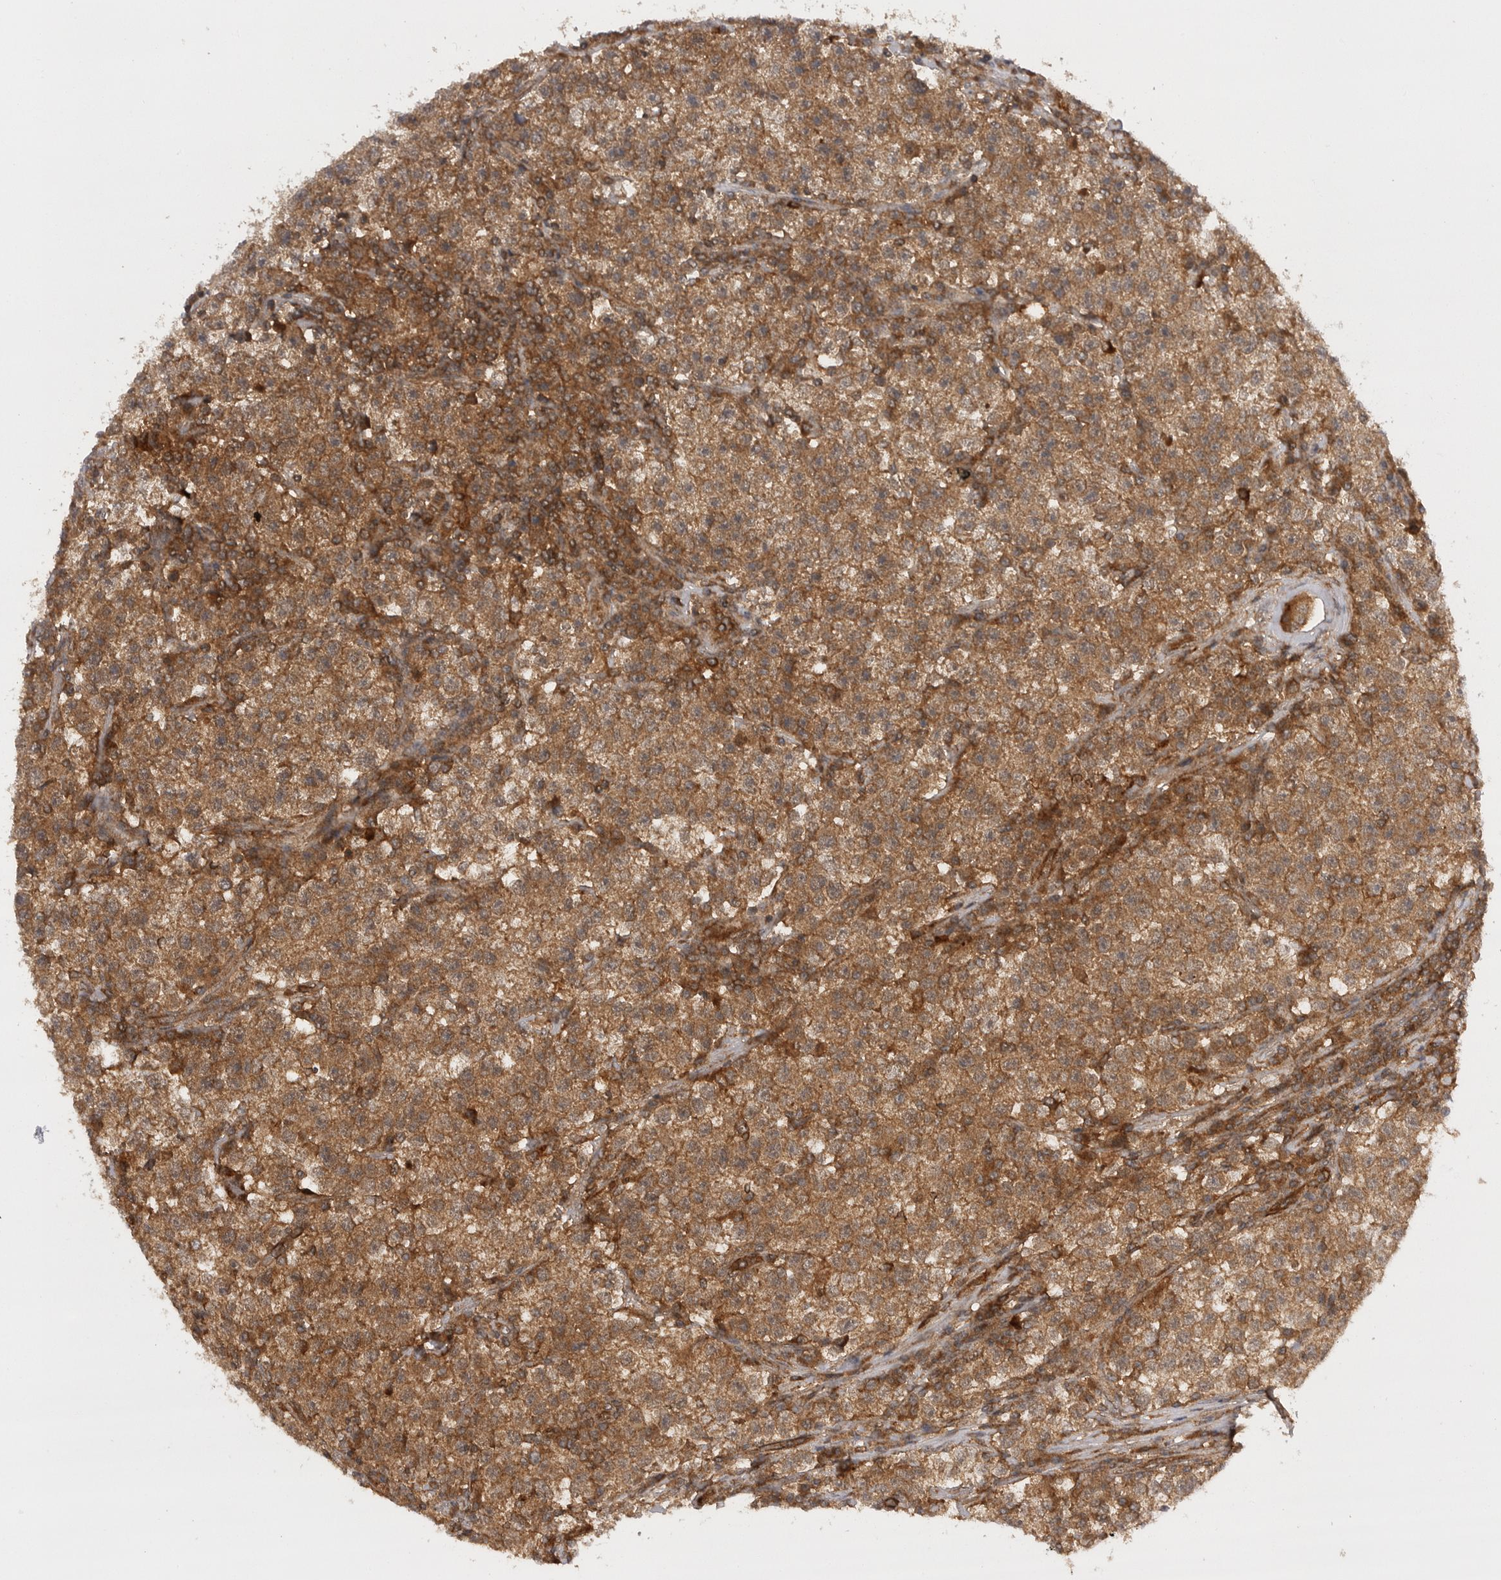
{"staining": {"intensity": "moderate", "quantity": ">75%", "location": "cytoplasmic/membranous"}, "tissue": "testis cancer", "cell_type": "Tumor cells", "image_type": "cancer", "snomed": [{"axis": "morphology", "description": "Seminoma, NOS"}, {"axis": "topography", "description": "Testis"}], "caption": "Protein expression analysis of testis seminoma exhibits moderate cytoplasmic/membranous positivity in about >75% of tumor cells.", "gene": "PRDX4", "patient": {"sex": "male", "age": 22}}